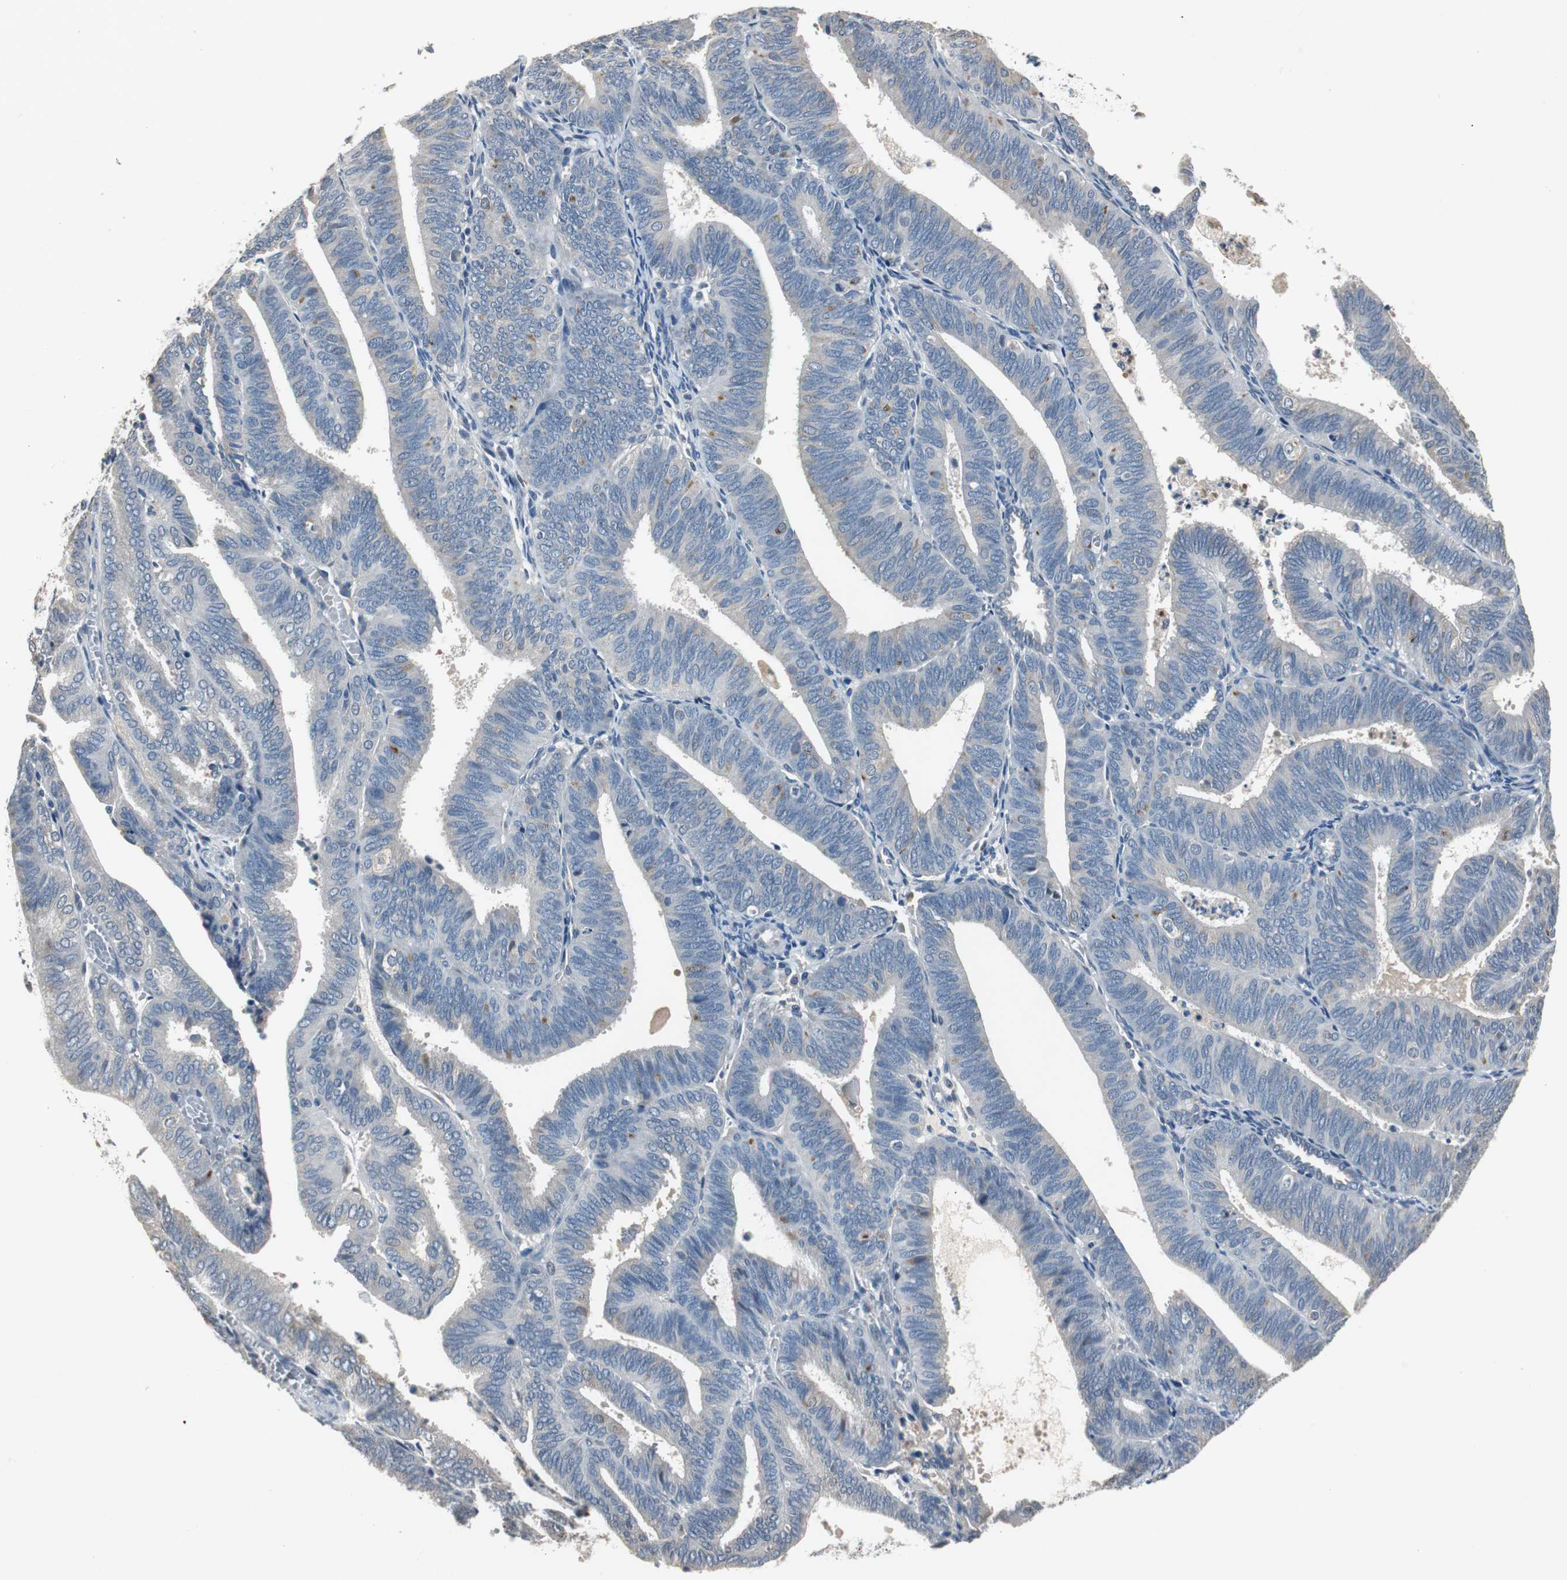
{"staining": {"intensity": "moderate", "quantity": "<25%", "location": "cytoplasmic/membranous"}, "tissue": "endometrial cancer", "cell_type": "Tumor cells", "image_type": "cancer", "snomed": [{"axis": "morphology", "description": "Adenocarcinoma, NOS"}, {"axis": "topography", "description": "Uterus"}], "caption": "A high-resolution micrograph shows immunohistochemistry (IHC) staining of endometrial cancer, which reveals moderate cytoplasmic/membranous positivity in about <25% of tumor cells. Nuclei are stained in blue.", "gene": "PCYT1B", "patient": {"sex": "female", "age": 60}}